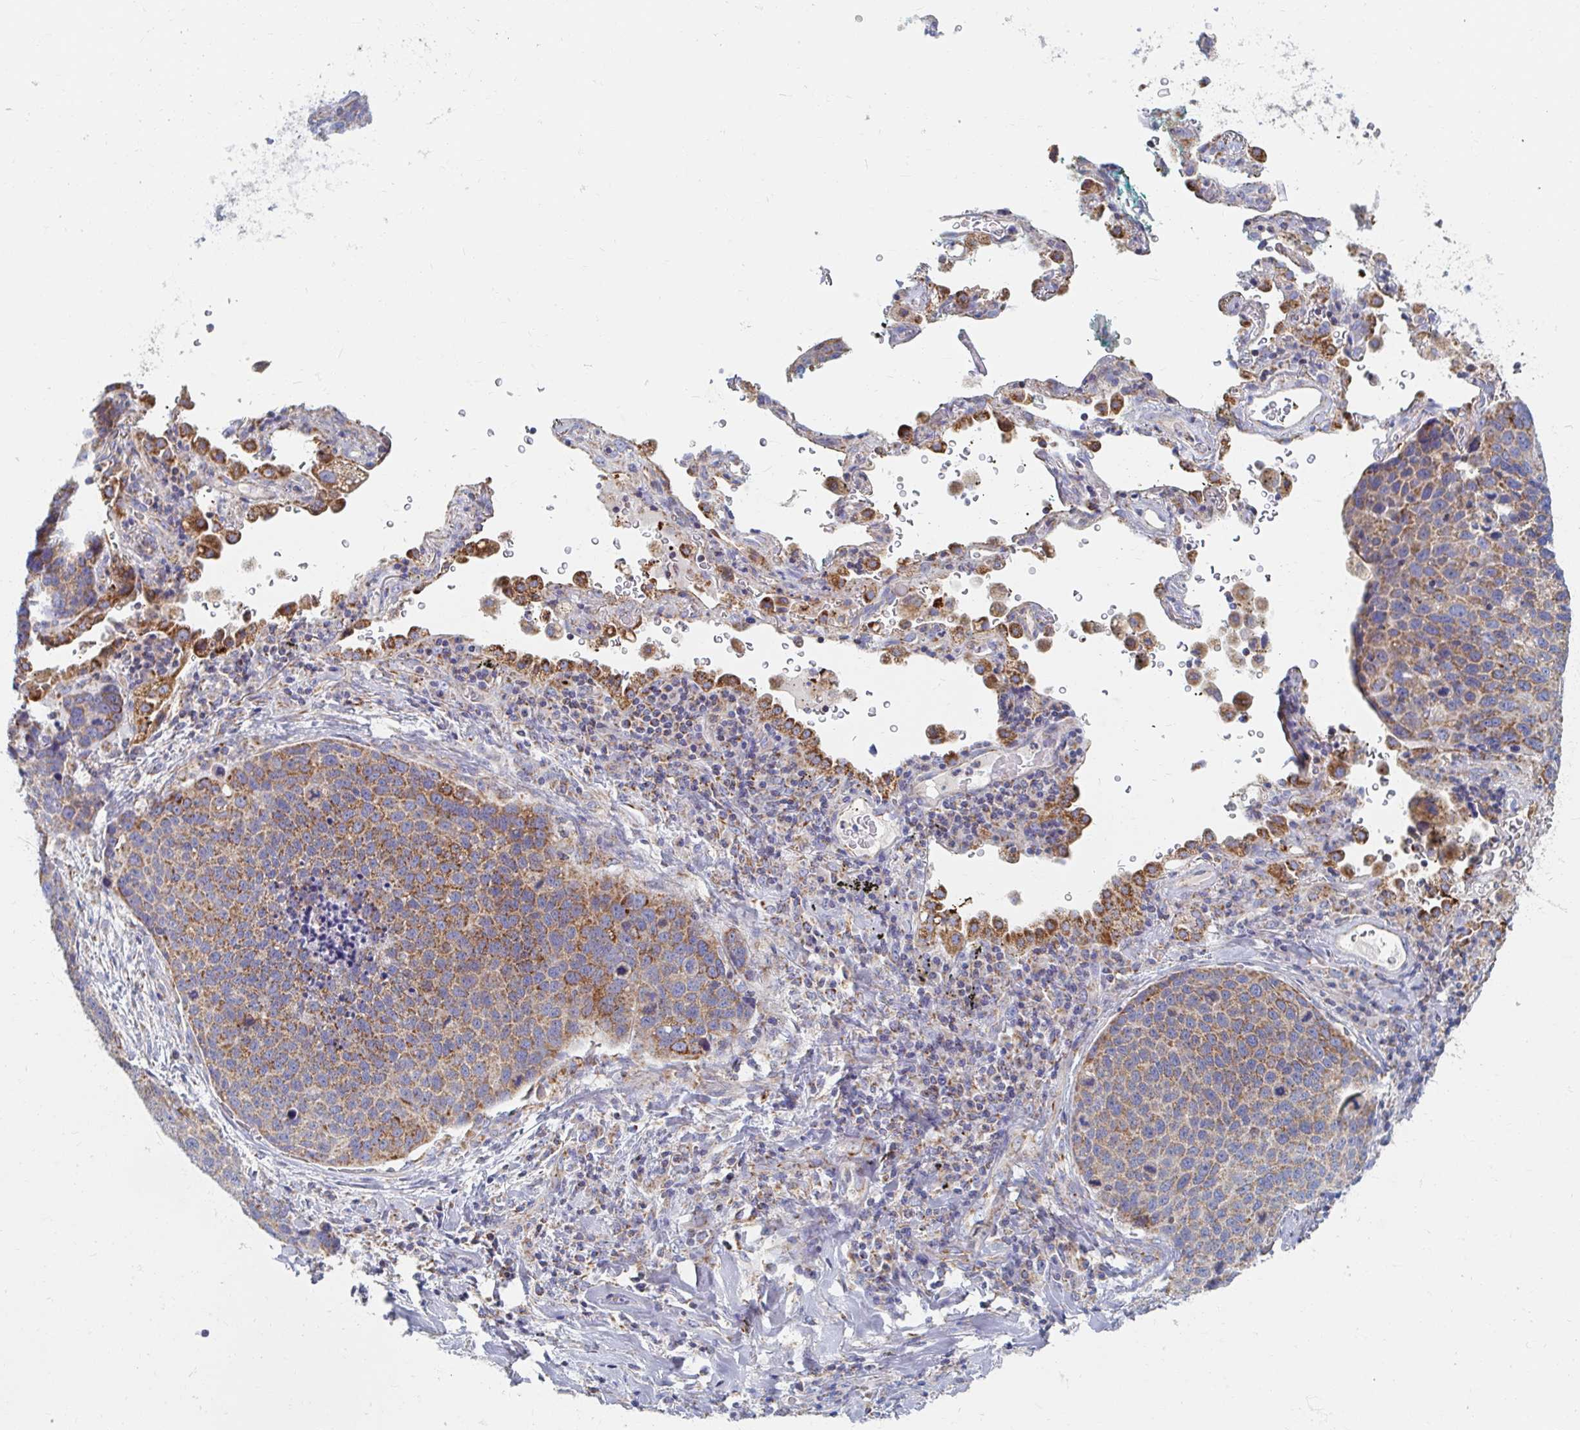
{"staining": {"intensity": "moderate", "quantity": ">75%", "location": "cytoplasmic/membranous"}, "tissue": "lung cancer", "cell_type": "Tumor cells", "image_type": "cancer", "snomed": [{"axis": "morphology", "description": "Squamous cell carcinoma, NOS"}, {"axis": "topography", "description": "Lymph node"}, {"axis": "topography", "description": "Lung"}], "caption": "Immunohistochemical staining of human lung cancer (squamous cell carcinoma) reveals medium levels of moderate cytoplasmic/membranous protein expression in about >75% of tumor cells. (brown staining indicates protein expression, while blue staining denotes nuclei).", "gene": "MAVS", "patient": {"sex": "male", "age": 61}}